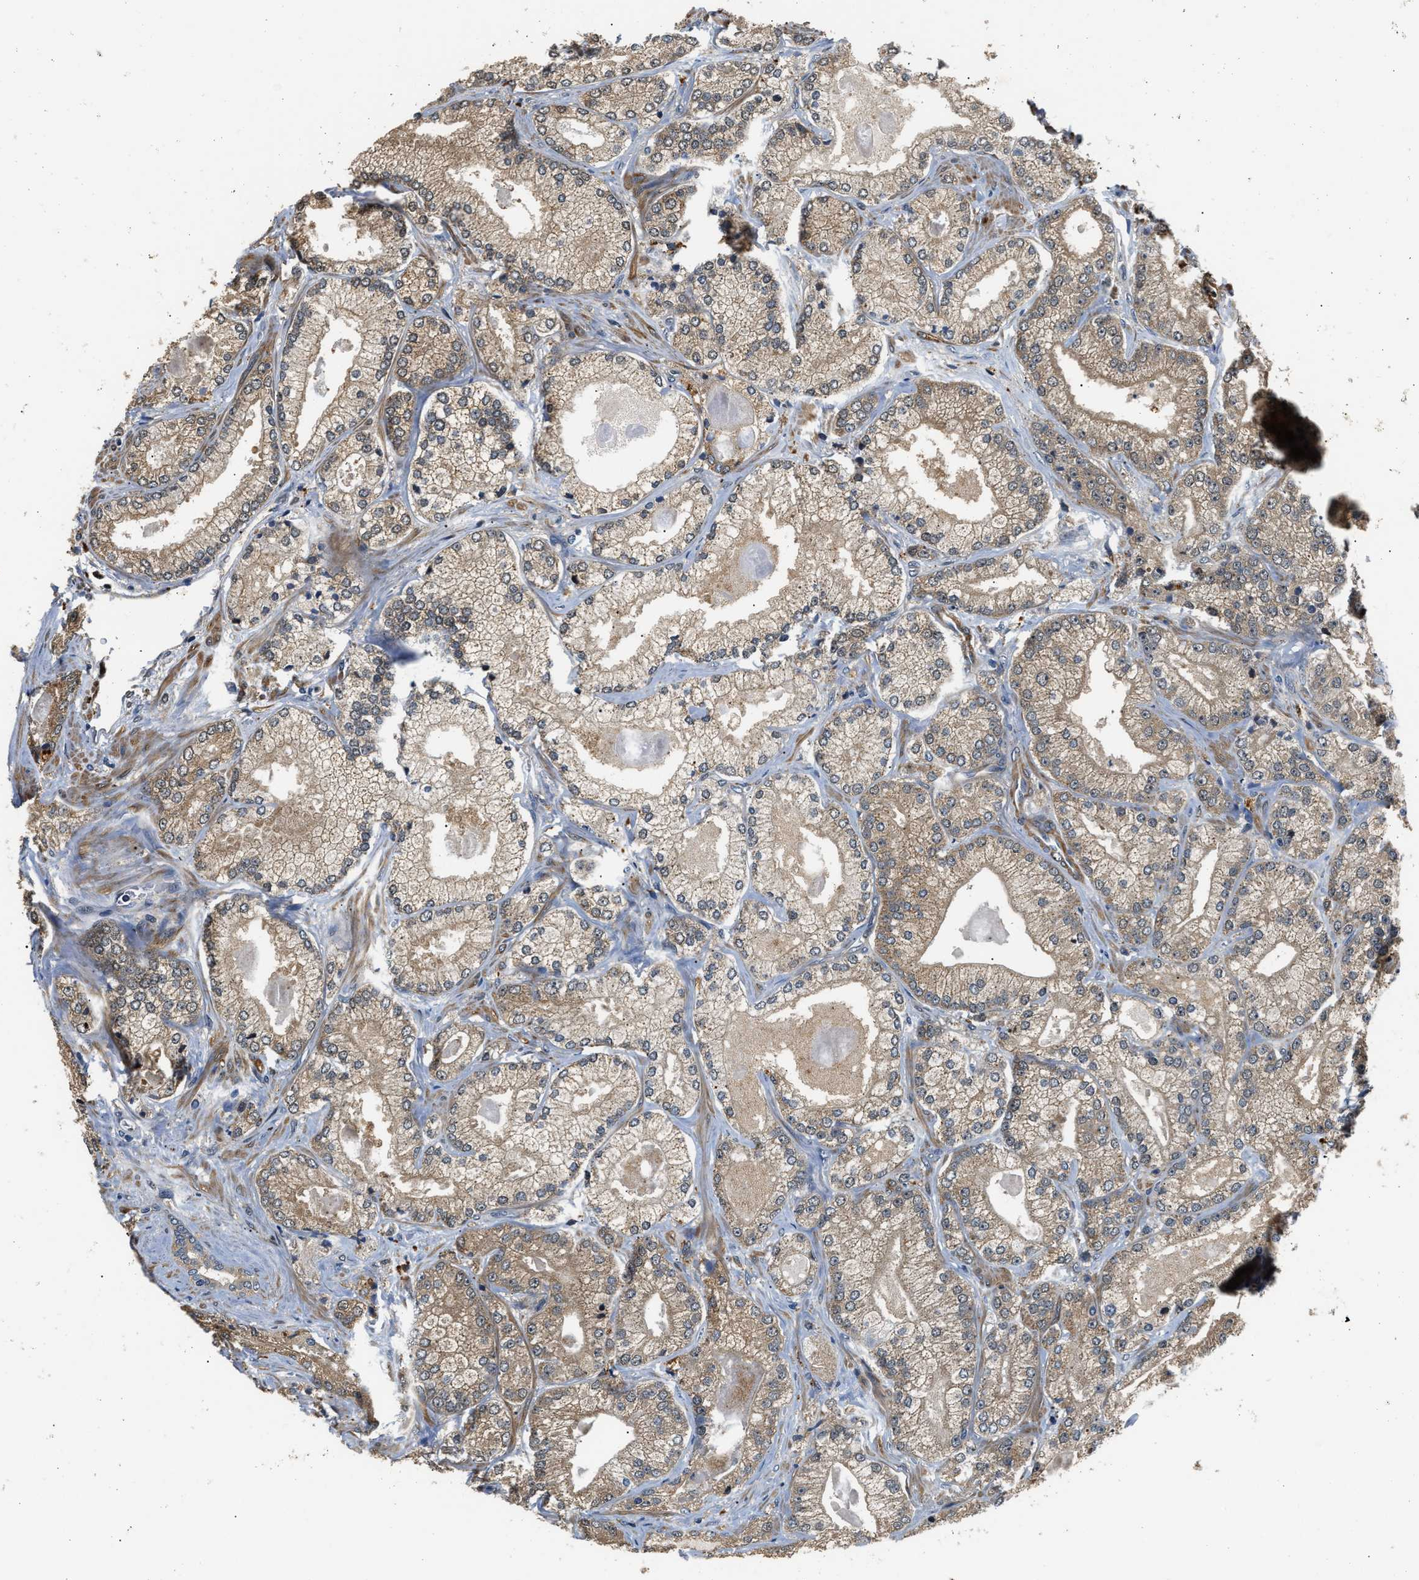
{"staining": {"intensity": "moderate", "quantity": ">75%", "location": "cytoplasmic/membranous"}, "tissue": "prostate cancer", "cell_type": "Tumor cells", "image_type": "cancer", "snomed": [{"axis": "morphology", "description": "Adenocarcinoma, Low grade"}, {"axis": "topography", "description": "Prostate"}], "caption": "The photomicrograph displays immunohistochemical staining of prostate low-grade adenocarcinoma. There is moderate cytoplasmic/membranous expression is appreciated in approximately >75% of tumor cells.", "gene": "LARP6", "patient": {"sex": "male", "age": 65}}